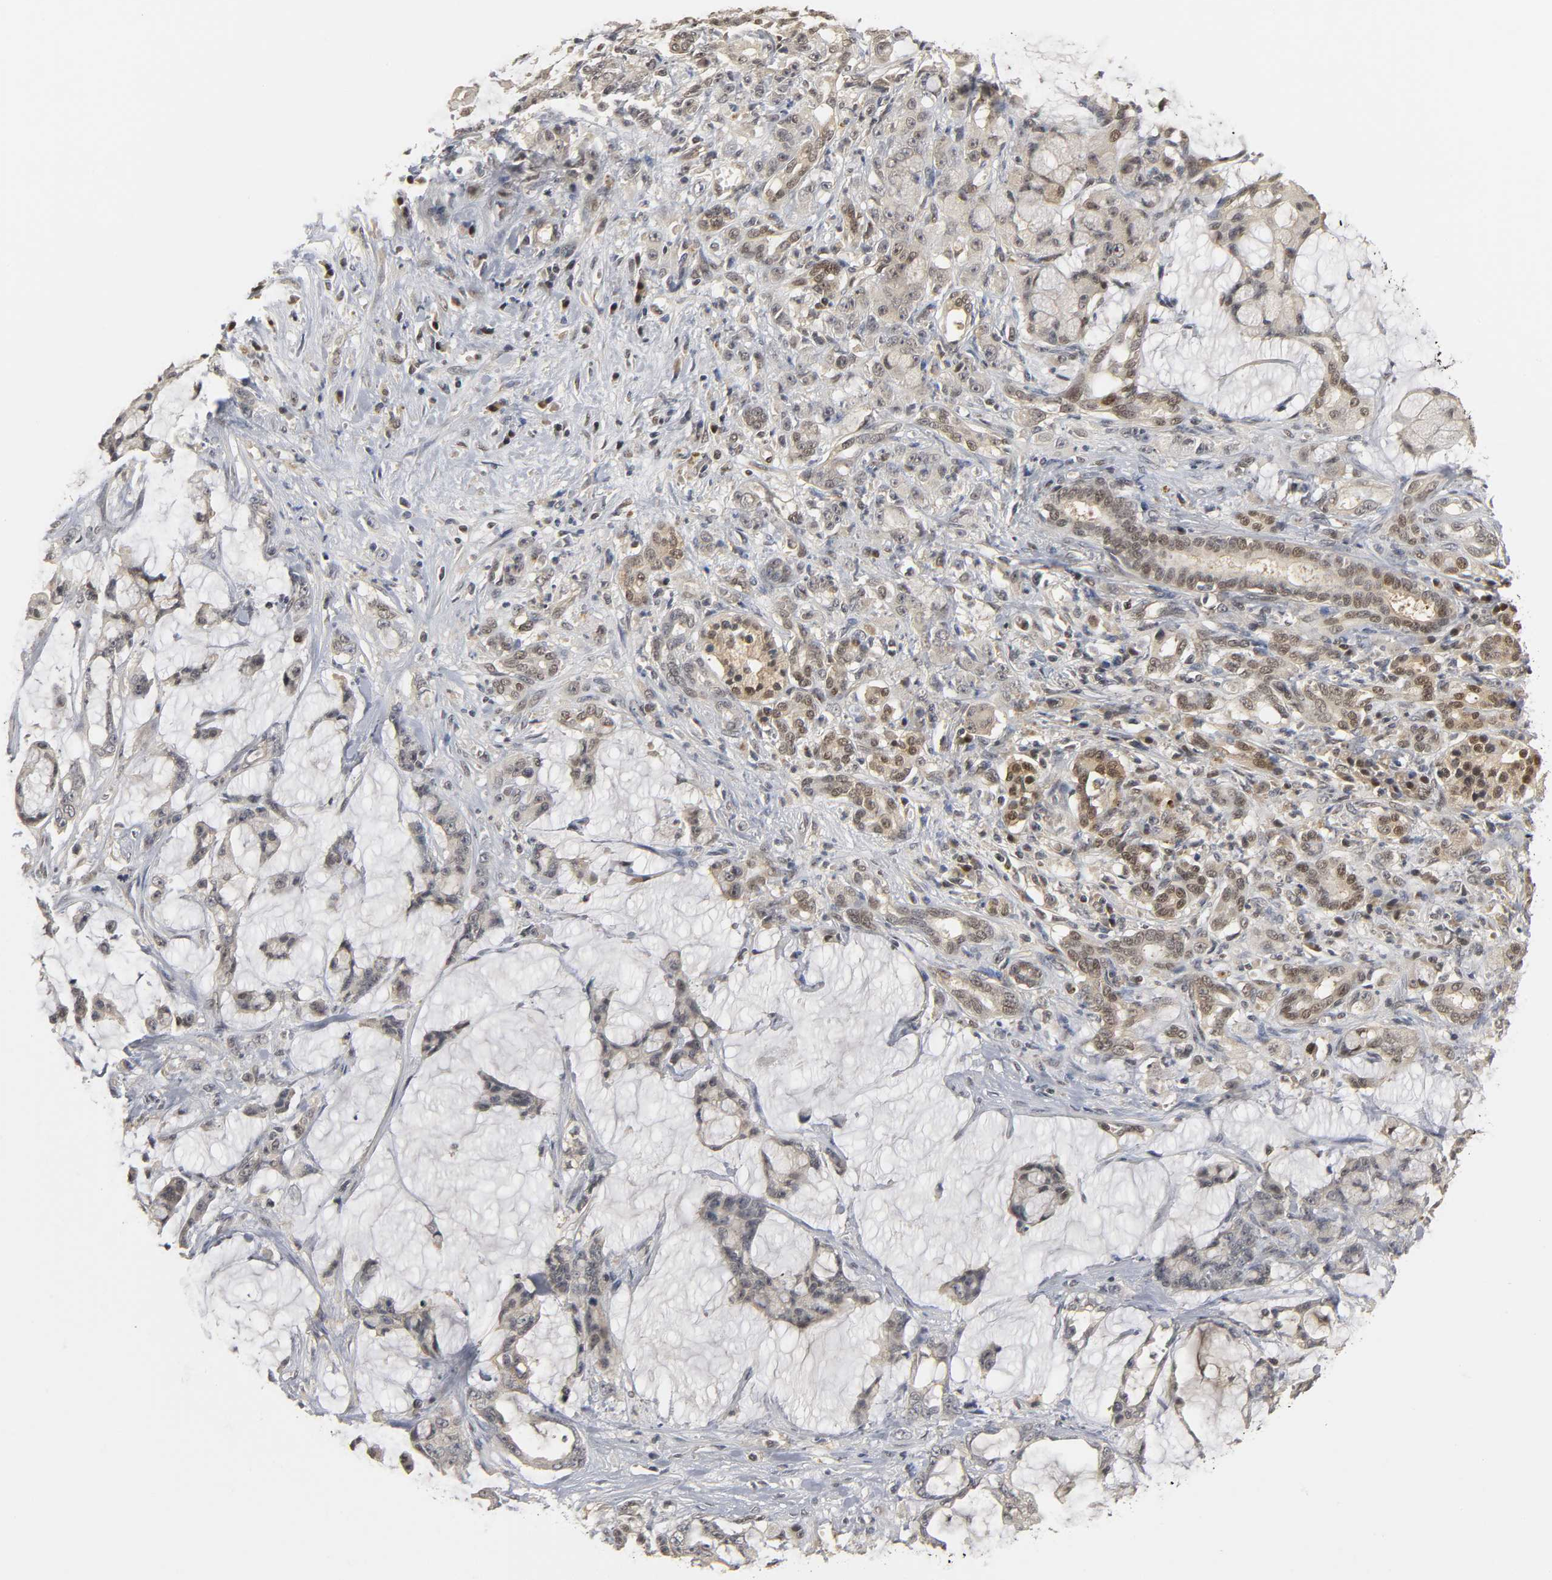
{"staining": {"intensity": "moderate", "quantity": ">75%", "location": "cytoplasmic/membranous,nuclear"}, "tissue": "pancreatic cancer", "cell_type": "Tumor cells", "image_type": "cancer", "snomed": [{"axis": "morphology", "description": "Adenocarcinoma, NOS"}, {"axis": "topography", "description": "Pancreas"}], "caption": "Adenocarcinoma (pancreatic) stained with a brown dye demonstrates moderate cytoplasmic/membranous and nuclear positive positivity in about >75% of tumor cells.", "gene": "PARK7", "patient": {"sex": "female", "age": 73}}